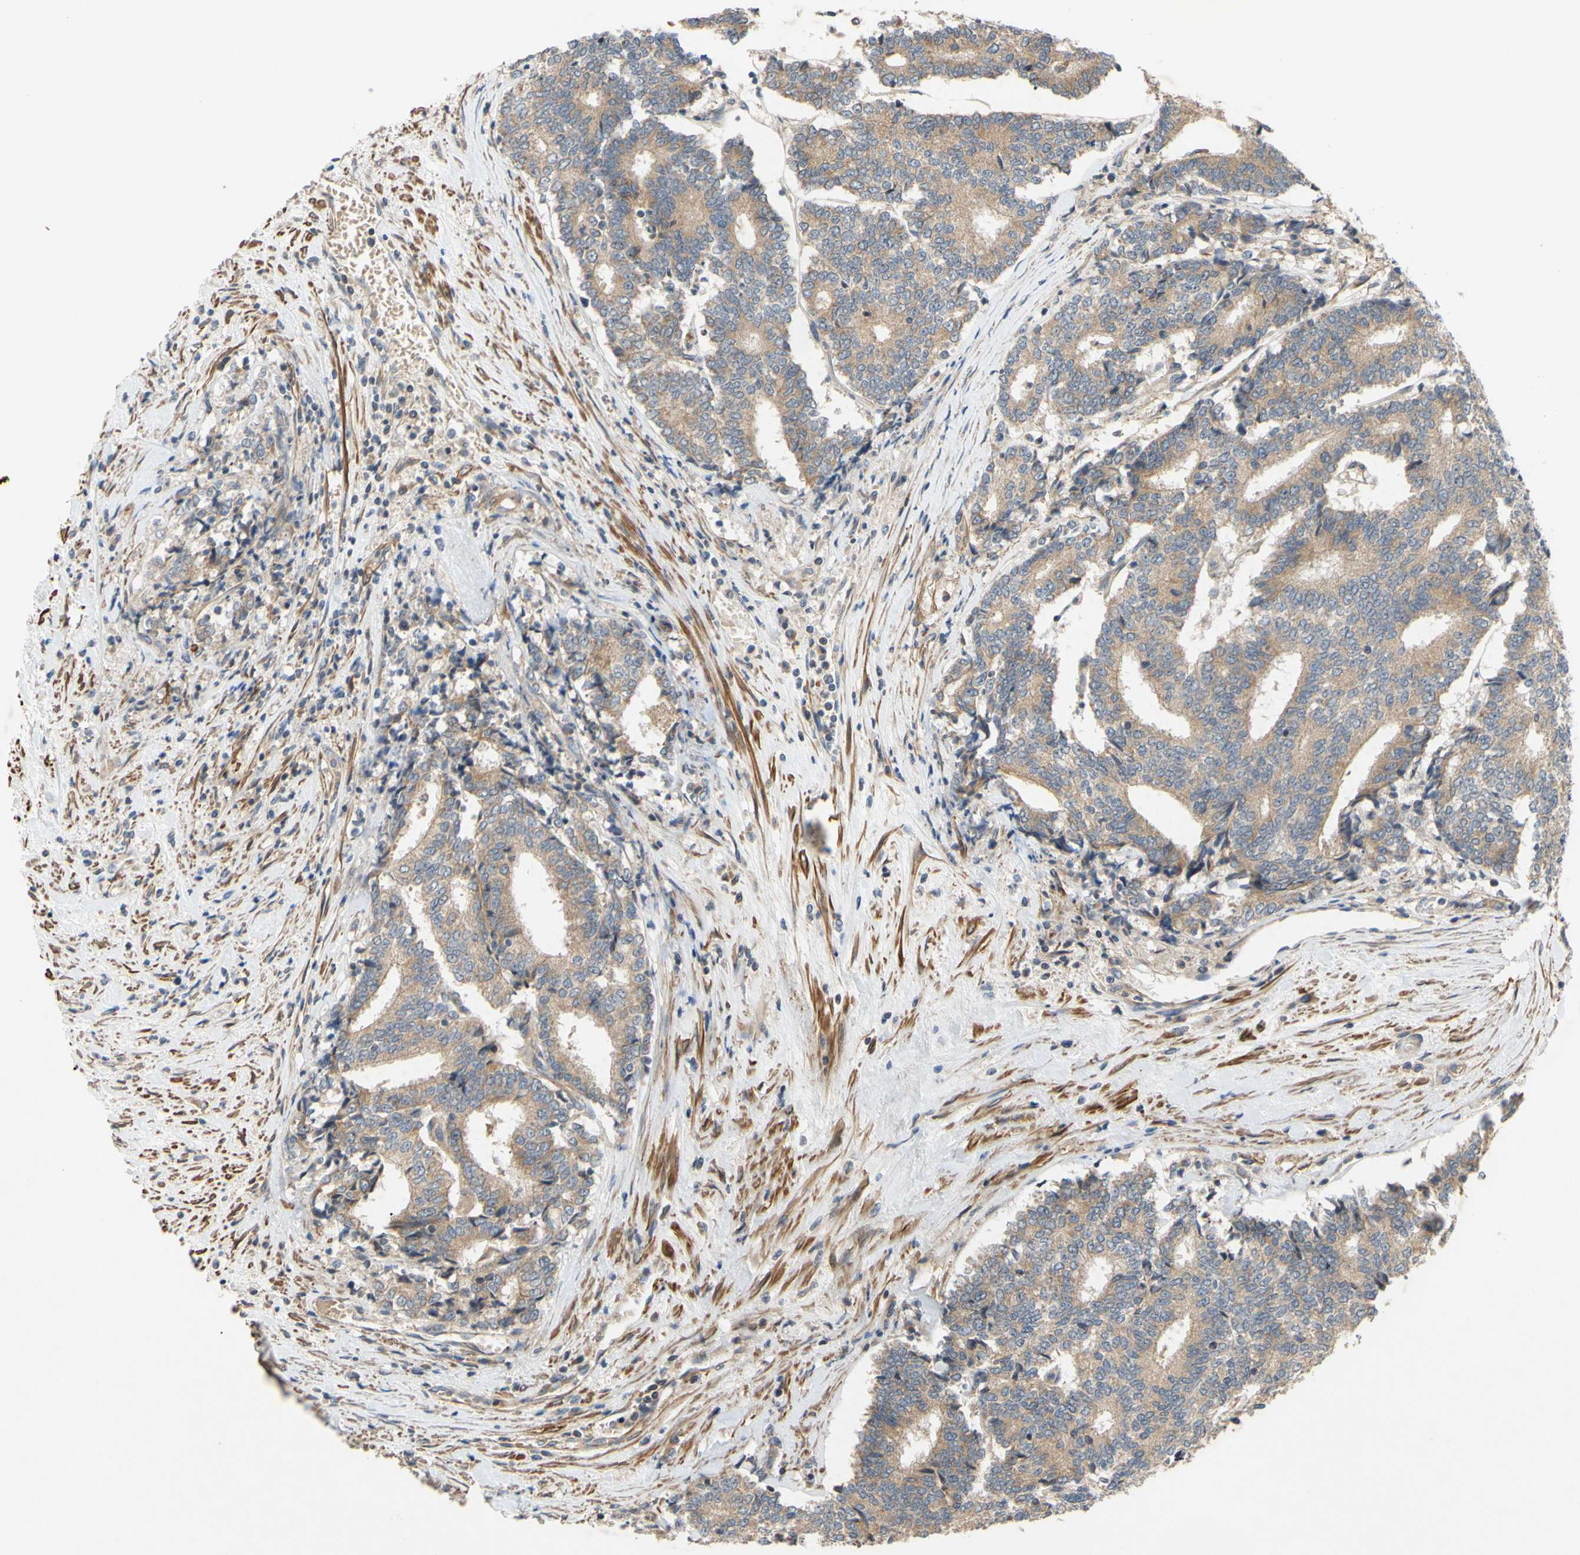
{"staining": {"intensity": "weak", "quantity": ">75%", "location": "cytoplasmic/membranous"}, "tissue": "prostate cancer", "cell_type": "Tumor cells", "image_type": "cancer", "snomed": [{"axis": "morphology", "description": "Normal tissue, NOS"}, {"axis": "morphology", "description": "Adenocarcinoma, High grade"}, {"axis": "topography", "description": "Prostate"}, {"axis": "topography", "description": "Seminal veicle"}], "caption": "Prostate high-grade adenocarcinoma stained with immunohistochemistry (IHC) displays weak cytoplasmic/membranous staining in approximately >75% of tumor cells.", "gene": "PARD6A", "patient": {"sex": "male", "age": 55}}